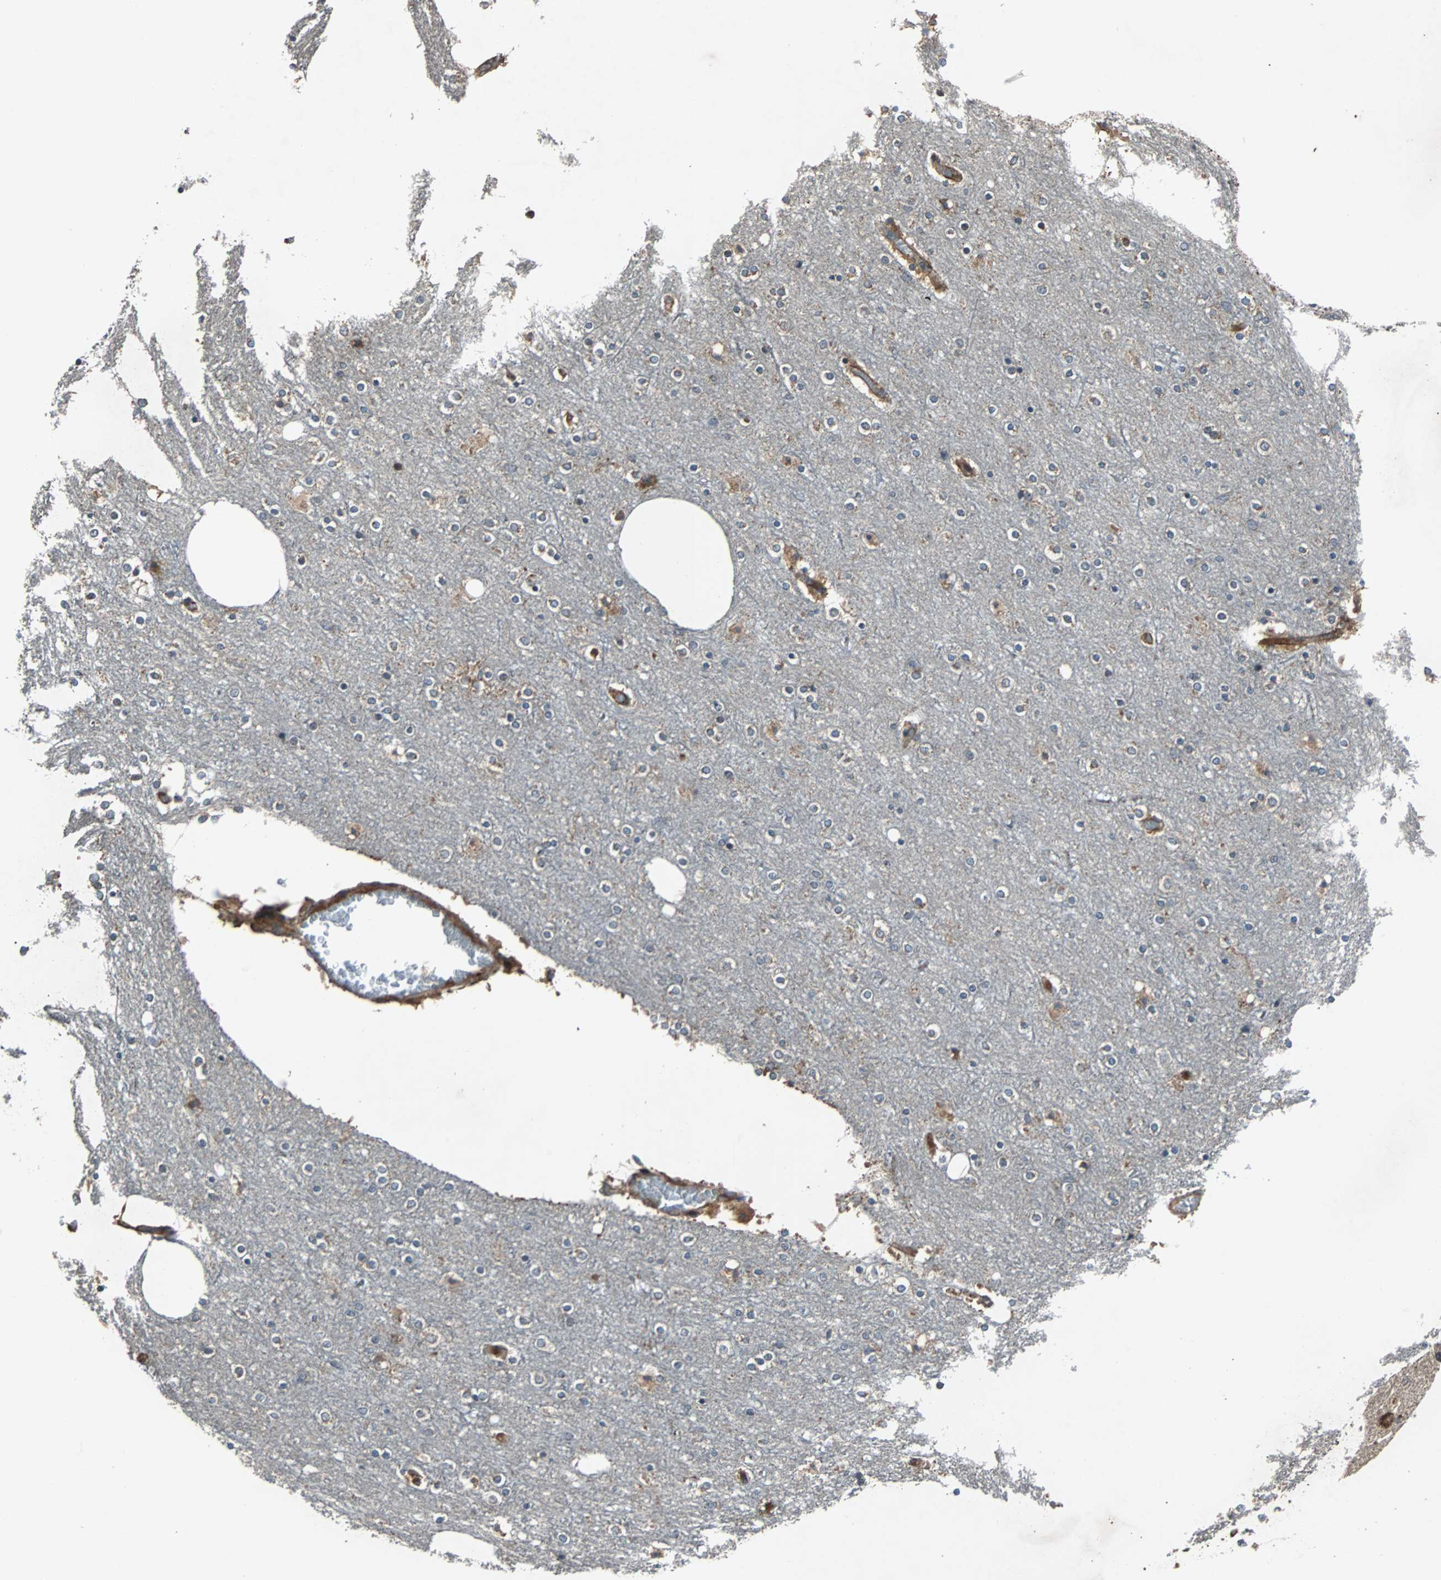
{"staining": {"intensity": "moderate", "quantity": "25%-75%", "location": "cytoplasmic/membranous"}, "tissue": "cerebral cortex", "cell_type": "Endothelial cells", "image_type": "normal", "snomed": [{"axis": "morphology", "description": "Normal tissue, NOS"}, {"axis": "topography", "description": "Cerebral cortex"}], "caption": "Endothelial cells show medium levels of moderate cytoplasmic/membranous staining in approximately 25%-75% of cells in unremarkable cerebral cortex. The protein is stained brown, and the nuclei are stained in blue (DAB (3,3'-diaminobenzidine) IHC with brightfield microscopy, high magnification).", "gene": "ACTR3", "patient": {"sex": "female", "age": 54}}